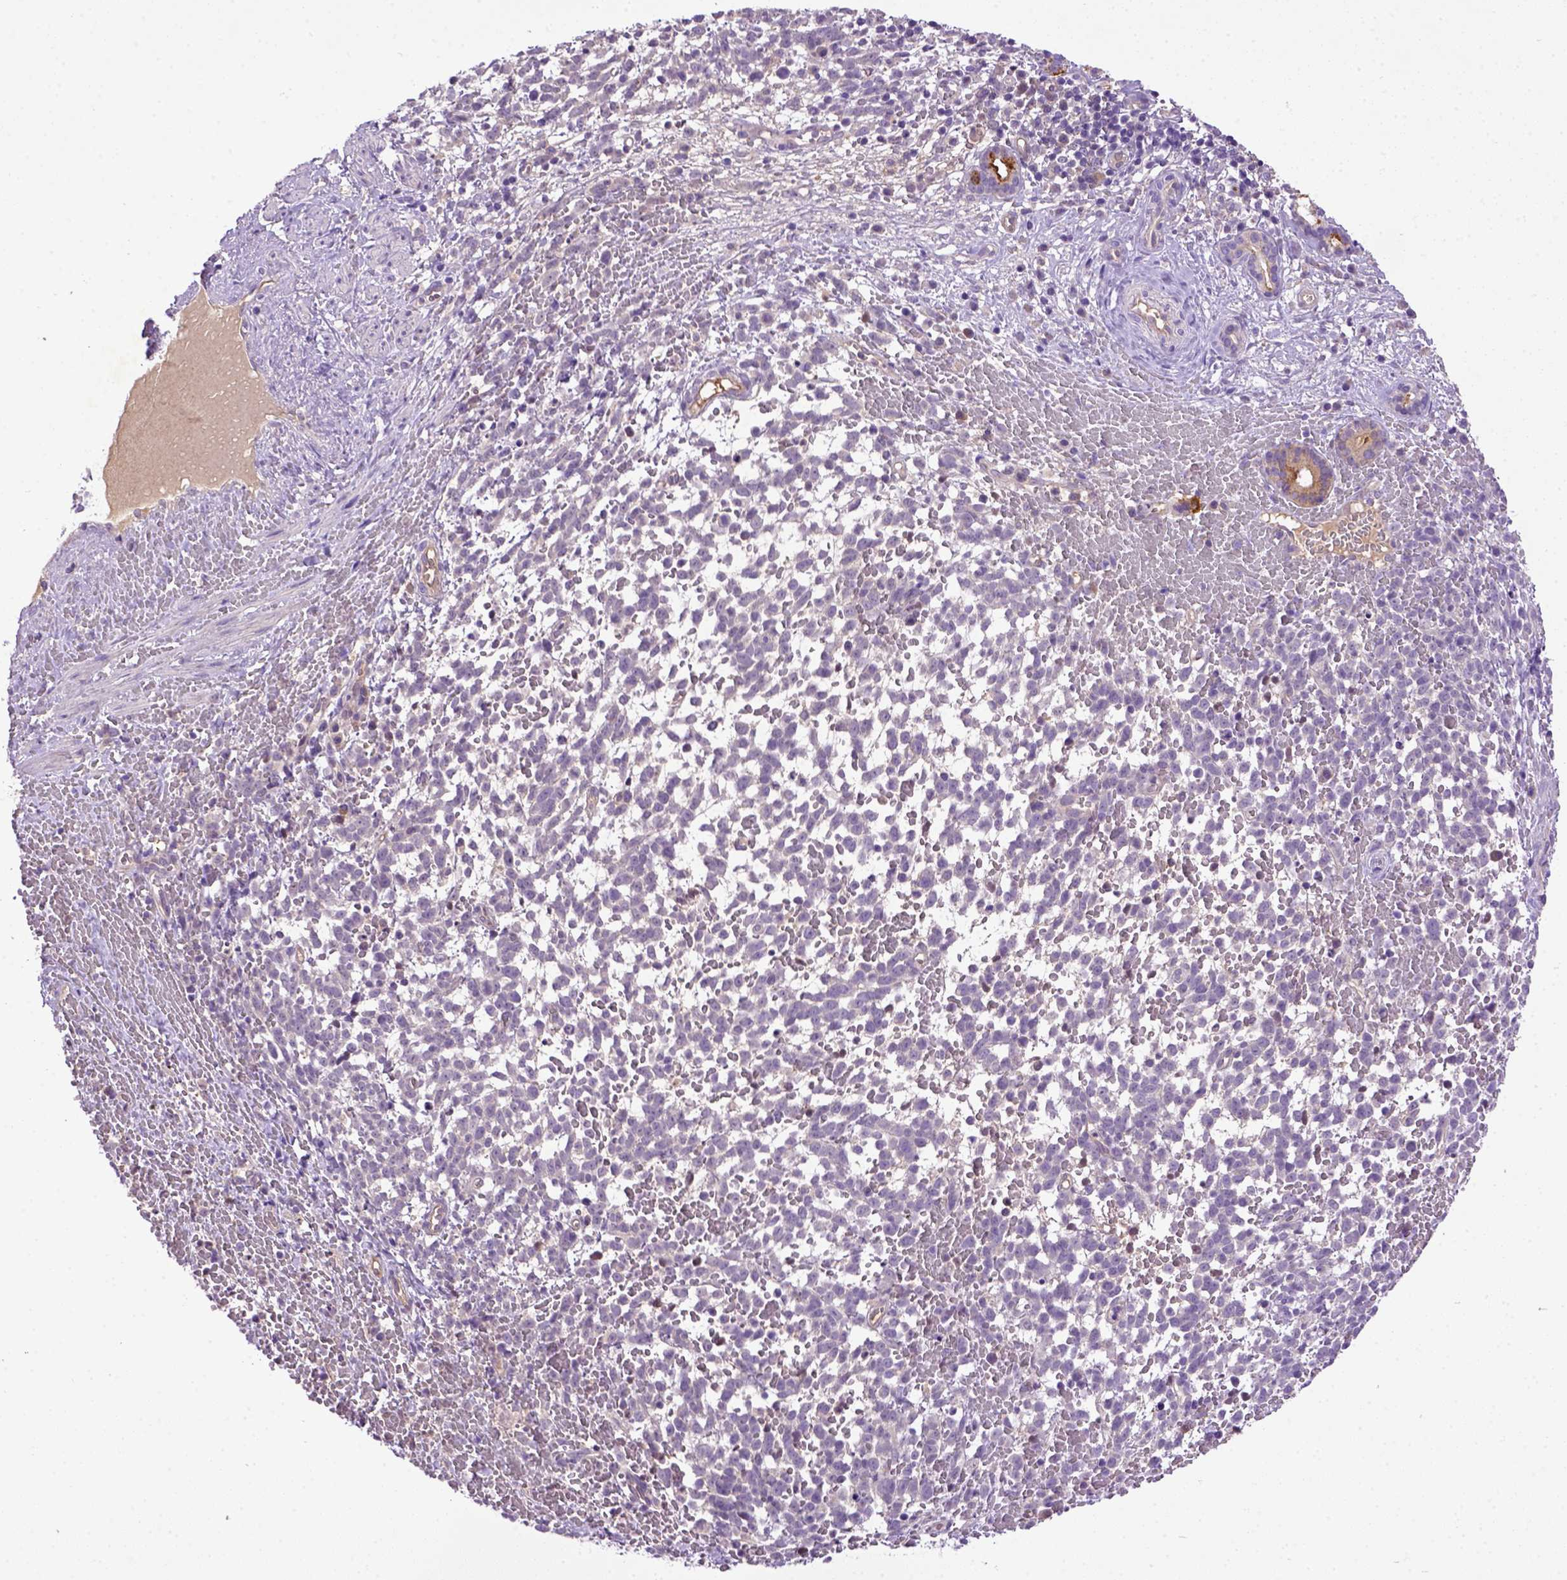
{"staining": {"intensity": "negative", "quantity": "none", "location": "none"}, "tissue": "melanoma", "cell_type": "Tumor cells", "image_type": "cancer", "snomed": [{"axis": "morphology", "description": "Malignant melanoma, NOS"}, {"axis": "topography", "description": "Skin"}], "caption": "Photomicrograph shows no significant protein staining in tumor cells of melanoma. (Stains: DAB IHC with hematoxylin counter stain, Microscopy: brightfield microscopy at high magnification).", "gene": "DEPDC1B", "patient": {"sex": "female", "age": 70}}